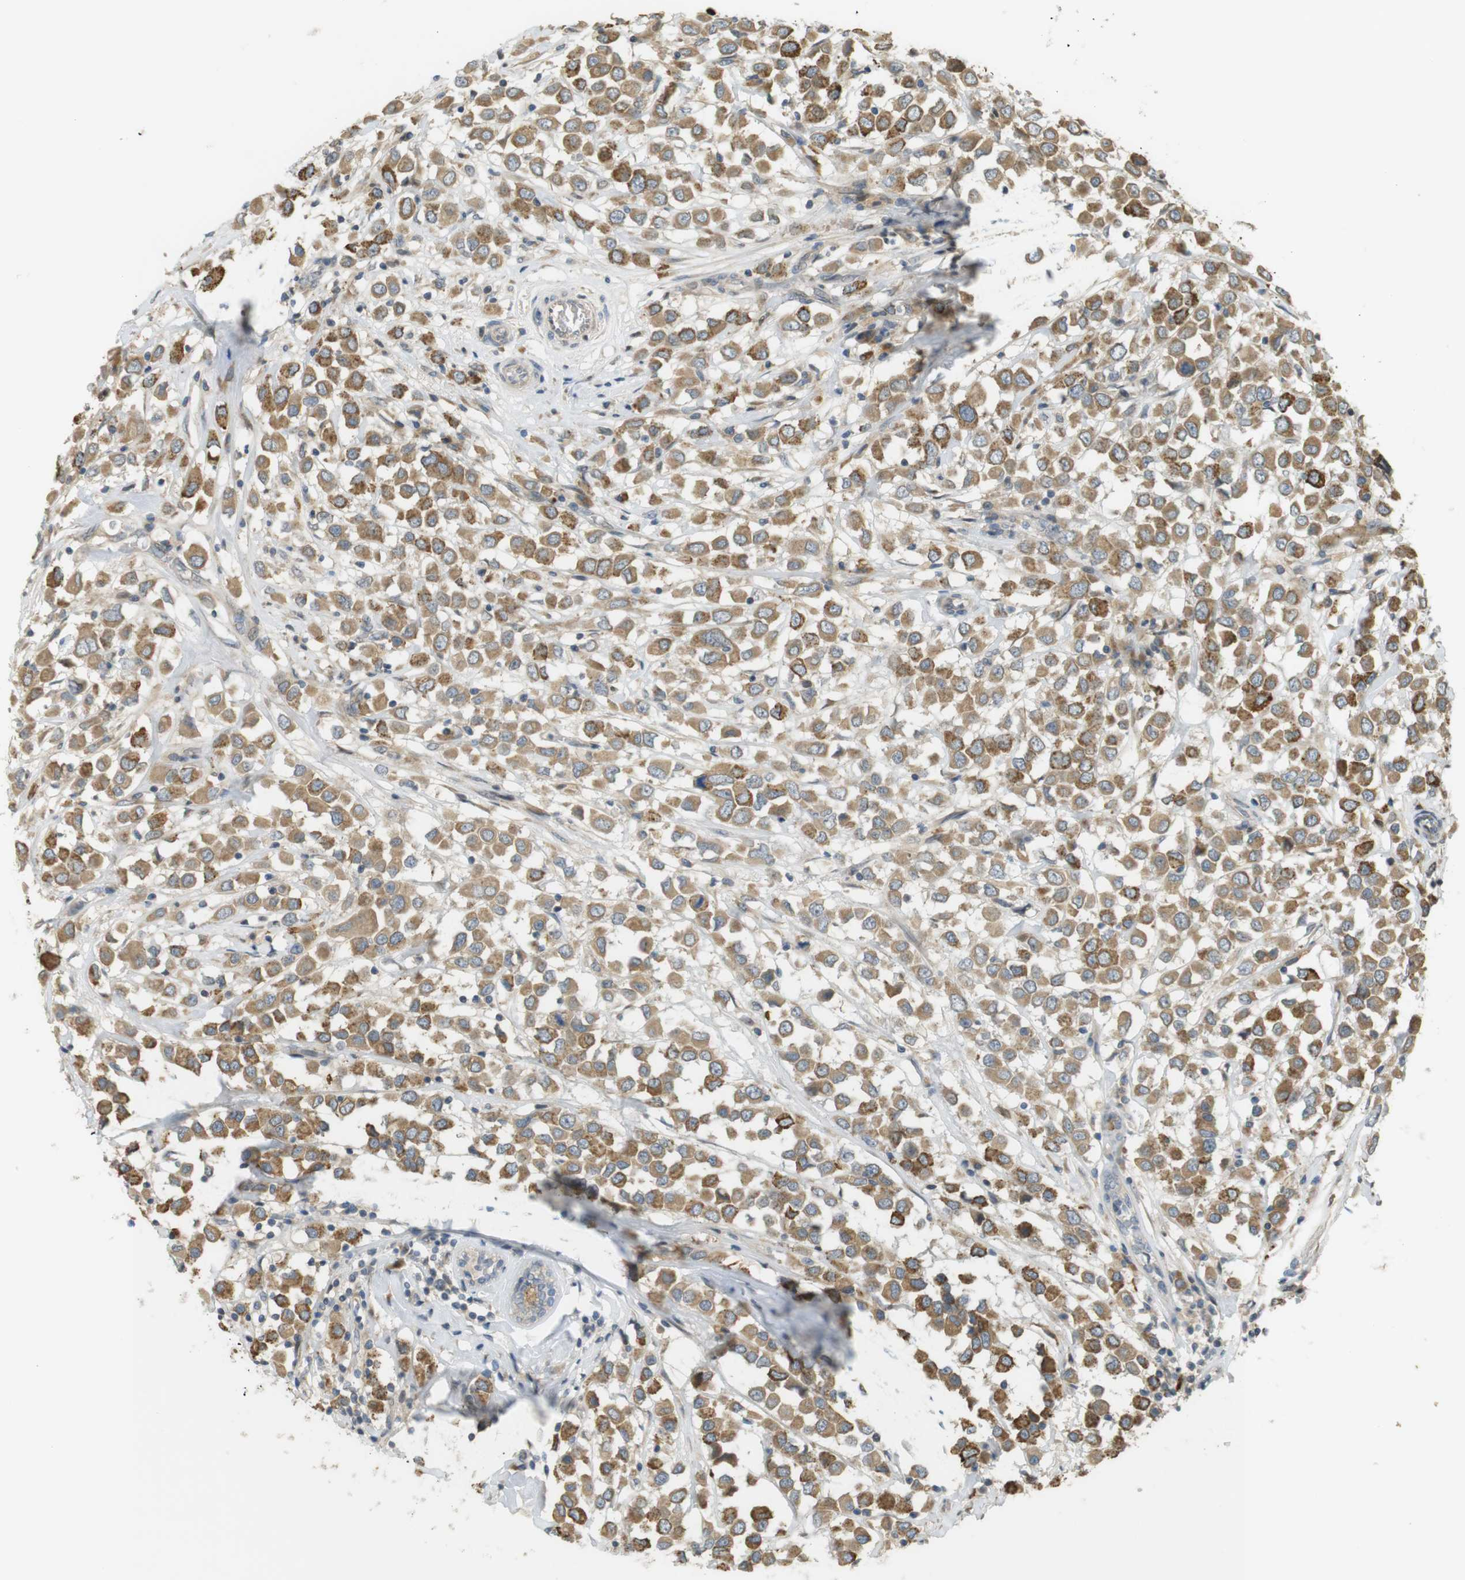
{"staining": {"intensity": "moderate", "quantity": ">75%", "location": "cytoplasmic/membranous"}, "tissue": "breast cancer", "cell_type": "Tumor cells", "image_type": "cancer", "snomed": [{"axis": "morphology", "description": "Duct carcinoma"}, {"axis": "topography", "description": "Breast"}], "caption": "DAB (3,3'-diaminobenzidine) immunohistochemical staining of breast invasive ductal carcinoma demonstrates moderate cytoplasmic/membranous protein positivity in about >75% of tumor cells. (brown staining indicates protein expression, while blue staining denotes nuclei).", "gene": "CLRN3", "patient": {"sex": "female", "age": 61}}